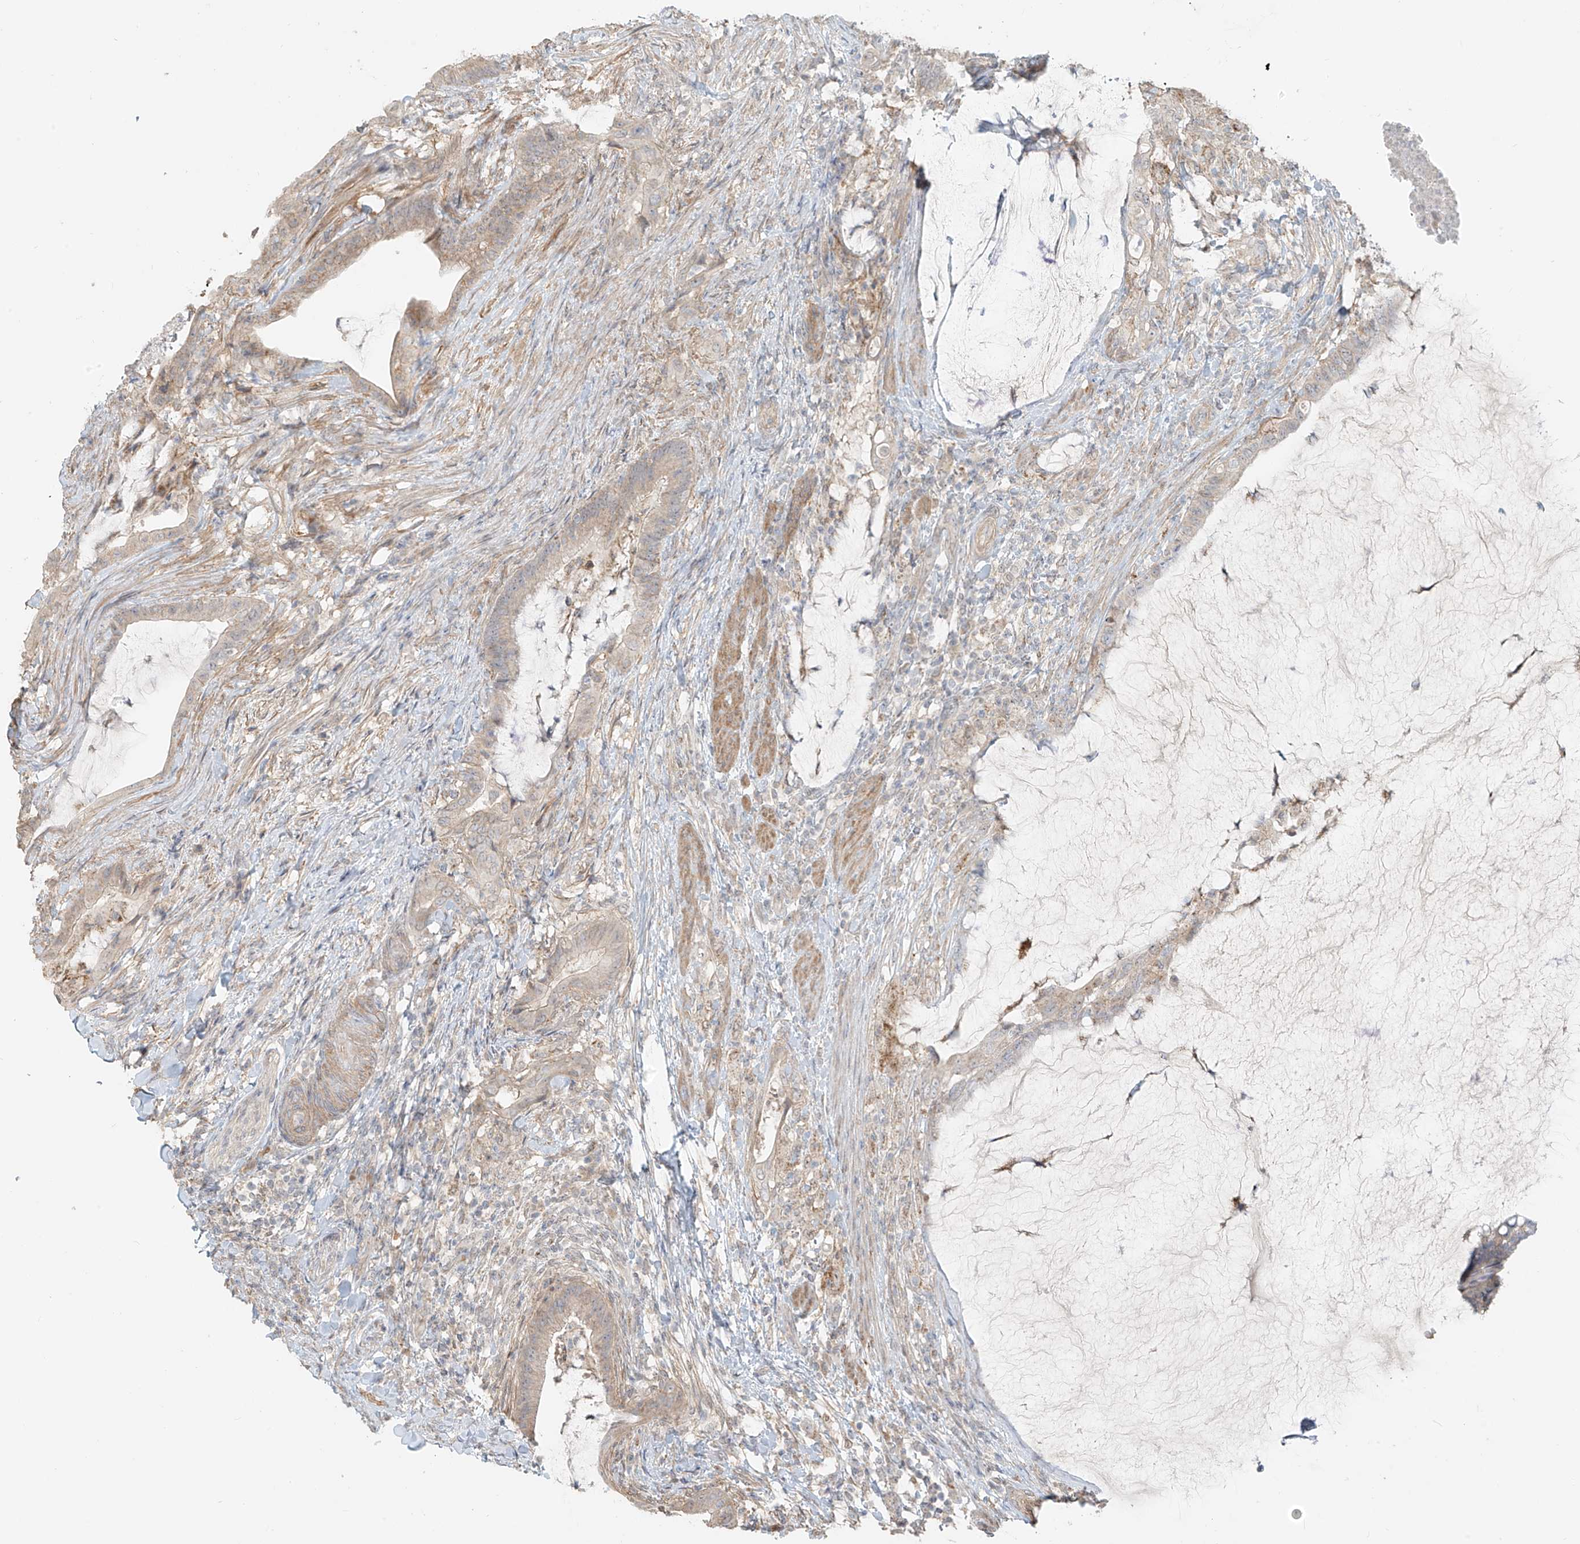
{"staining": {"intensity": "weak", "quantity": ">75%", "location": "cytoplasmic/membranous"}, "tissue": "colorectal cancer", "cell_type": "Tumor cells", "image_type": "cancer", "snomed": [{"axis": "morphology", "description": "Adenocarcinoma, NOS"}, {"axis": "topography", "description": "Colon"}], "caption": "Tumor cells exhibit weak cytoplasmic/membranous expression in about >75% of cells in colorectal cancer (adenocarcinoma). (IHC, brightfield microscopy, high magnification).", "gene": "ABCD1", "patient": {"sex": "female", "age": 66}}